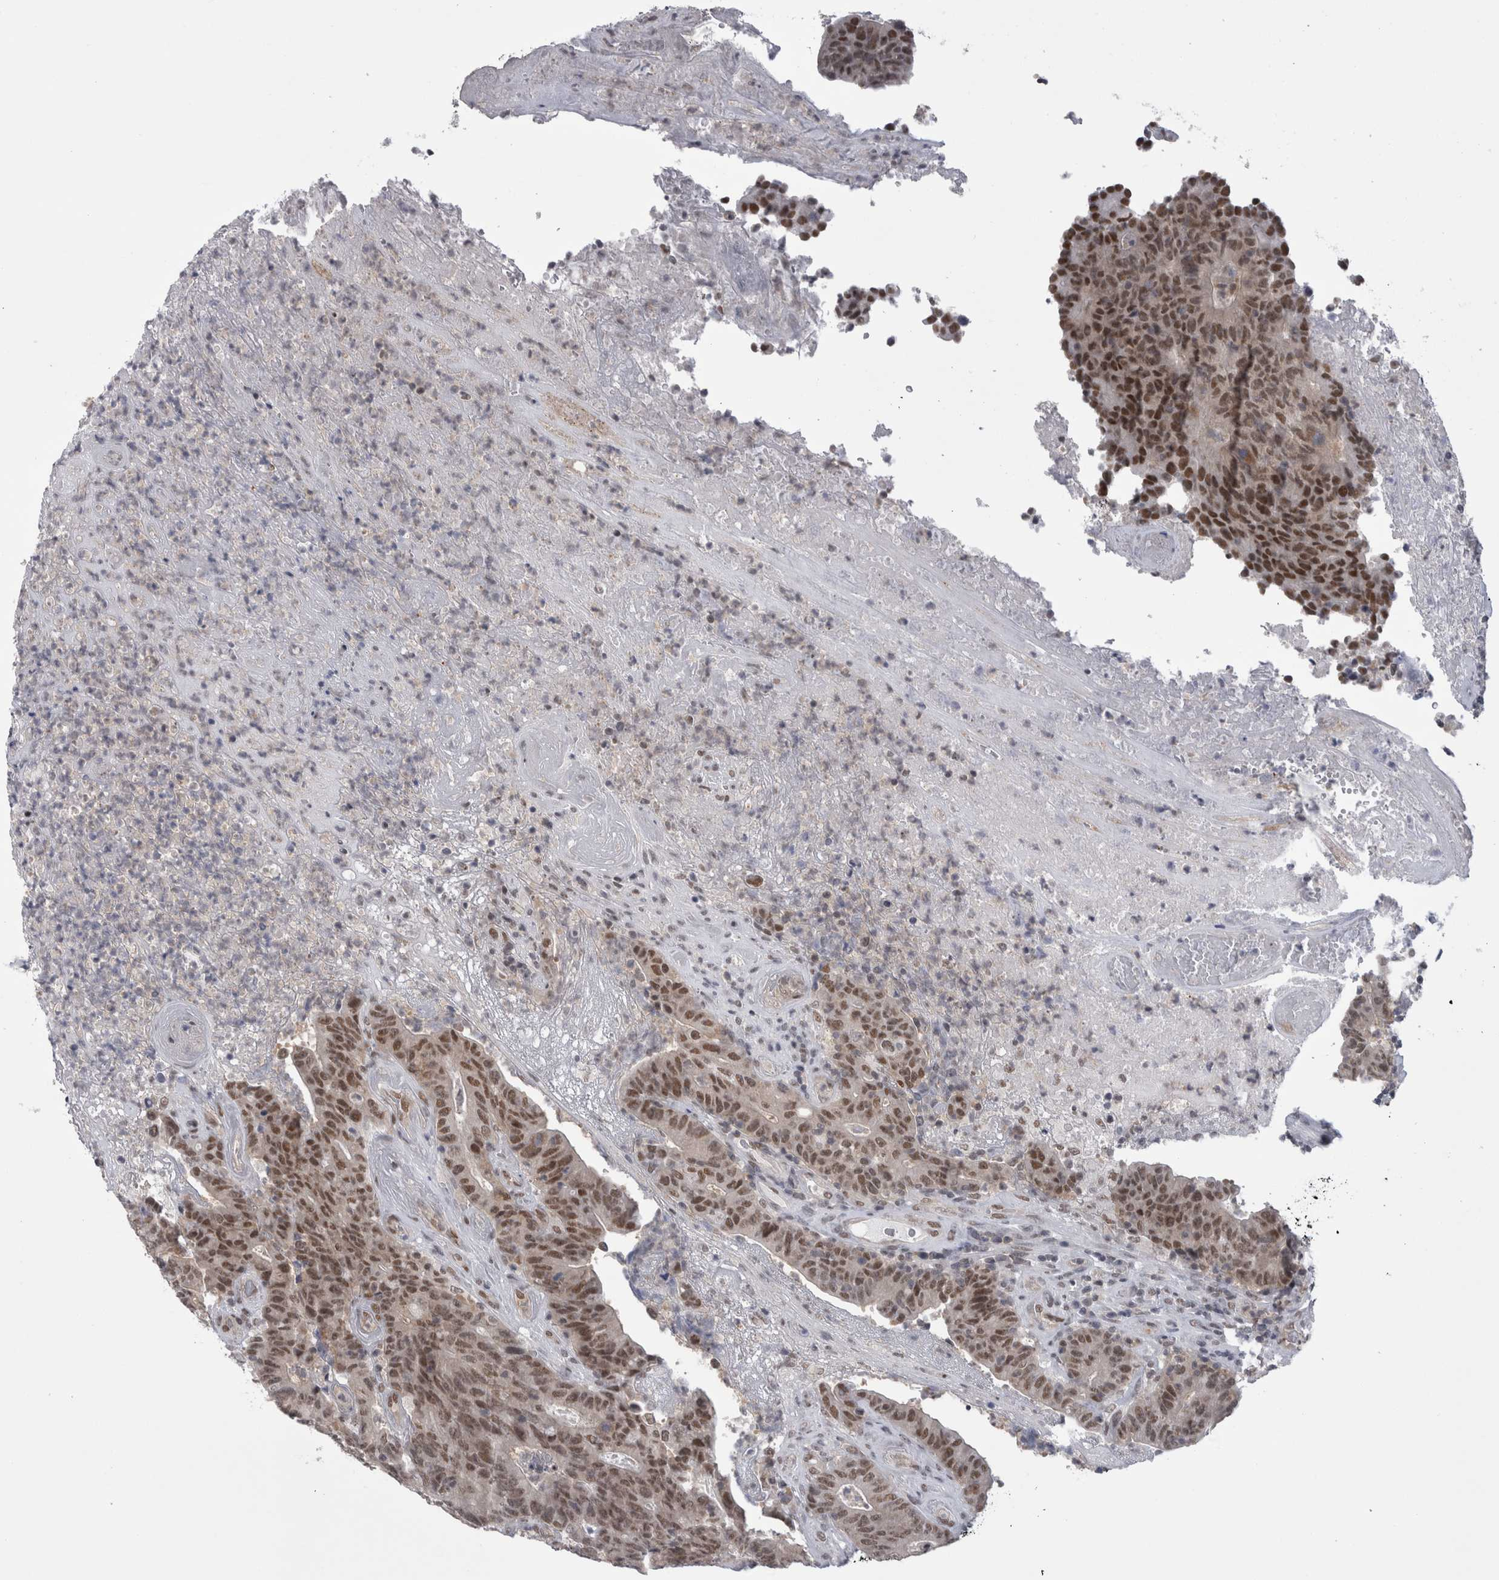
{"staining": {"intensity": "moderate", "quantity": ">75%", "location": "nuclear"}, "tissue": "colorectal cancer", "cell_type": "Tumor cells", "image_type": "cancer", "snomed": [{"axis": "morphology", "description": "Normal tissue, NOS"}, {"axis": "morphology", "description": "Adenocarcinoma, NOS"}, {"axis": "topography", "description": "Colon"}], "caption": "DAB immunohistochemical staining of colorectal adenocarcinoma shows moderate nuclear protein expression in about >75% of tumor cells.", "gene": "PSMB2", "patient": {"sex": "female", "age": 75}}